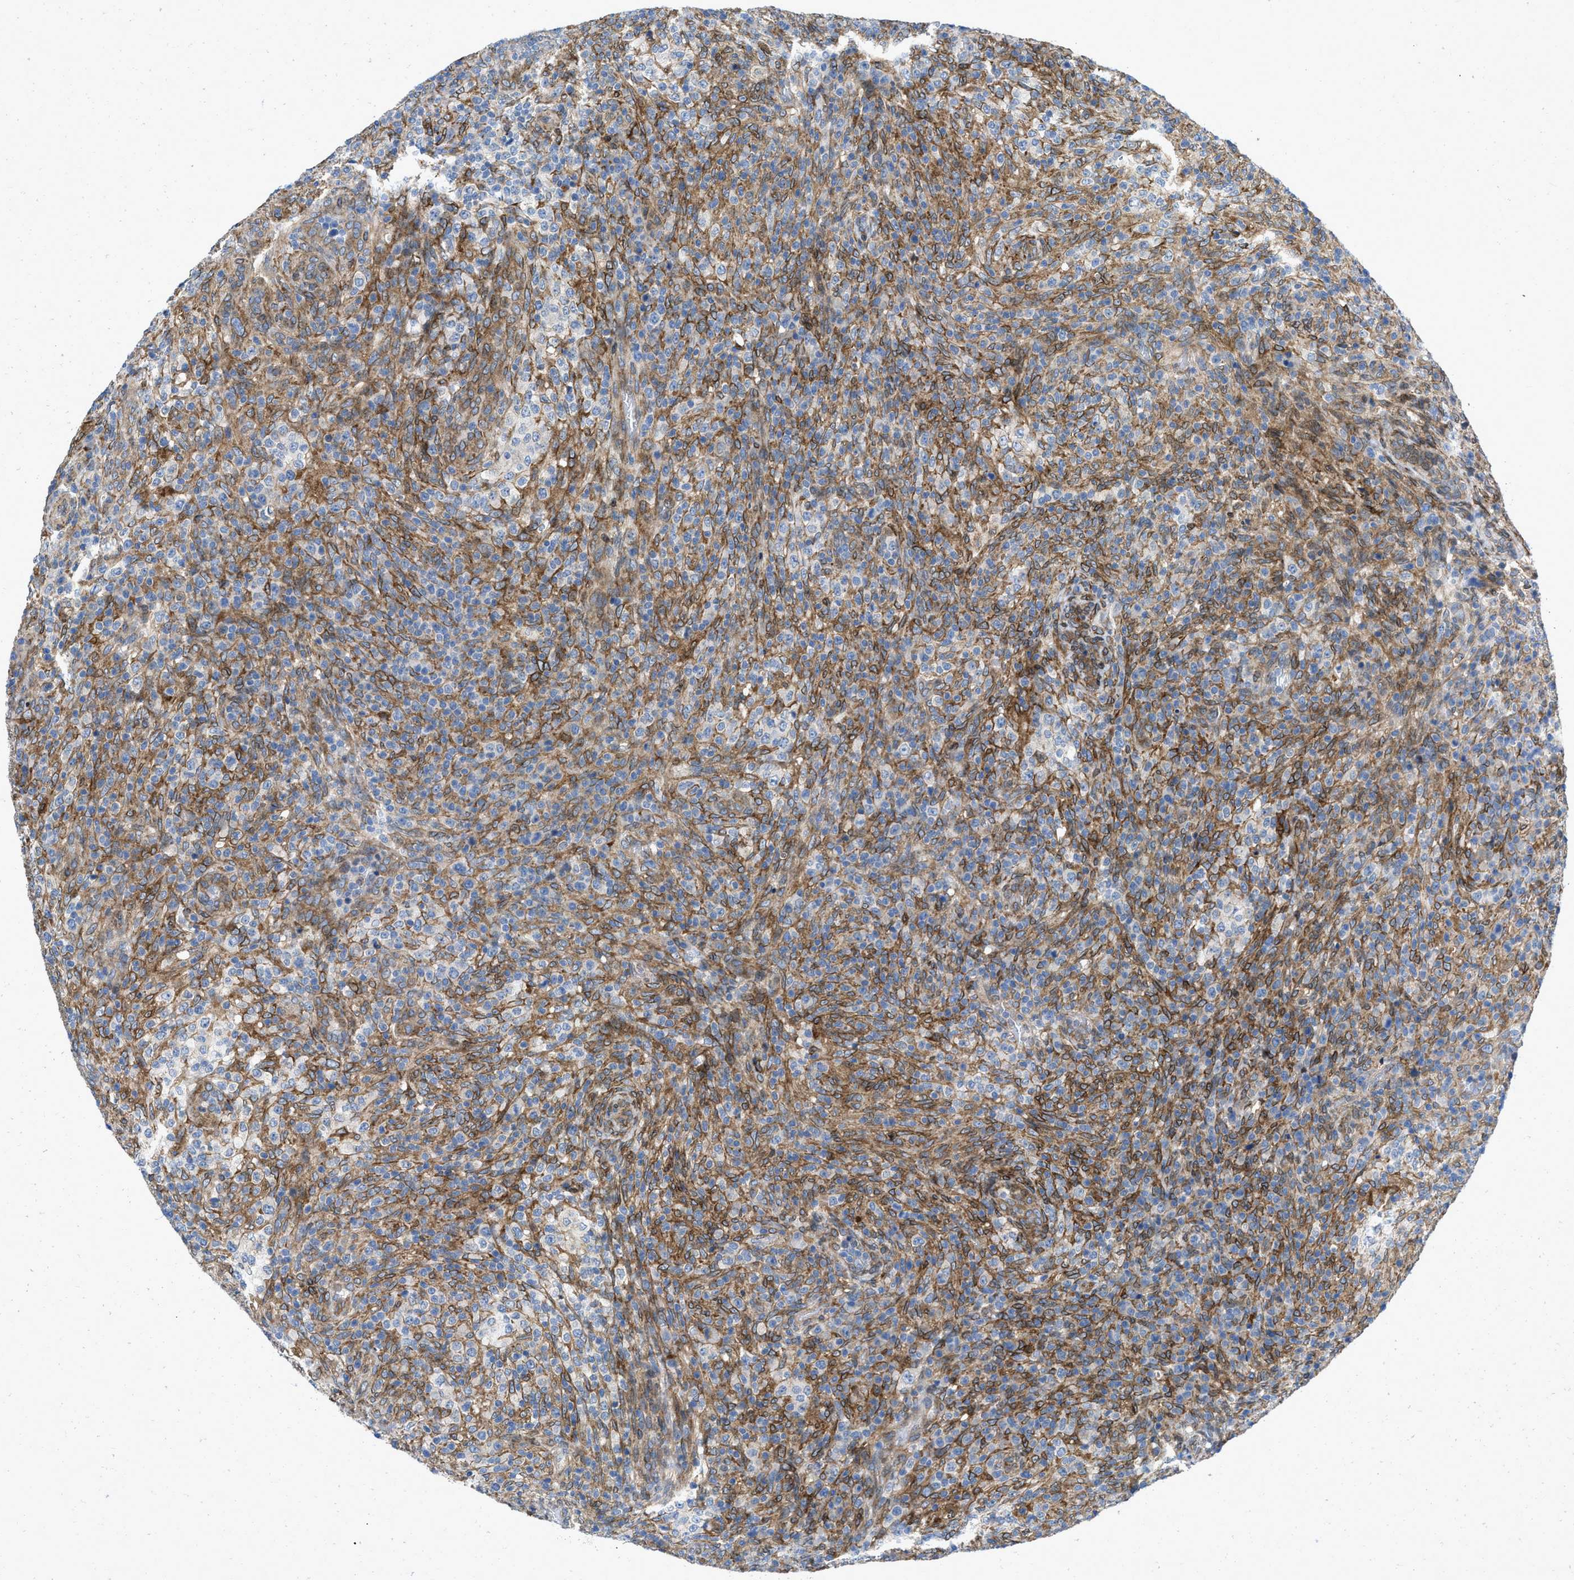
{"staining": {"intensity": "moderate", "quantity": "<25%", "location": "cytoplasmic/membranous"}, "tissue": "lymphoma", "cell_type": "Tumor cells", "image_type": "cancer", "snomed": [{"axis": "morphology", "description": "Malignant lymphoma, non-Hodgkin's type, High grade"}, {"axis": "topography", "description": "Lymph node"}], "caption": "This histopathology image reveals IHC staining of human high-grade malignant lymphoma, non-Hodgkin's type, with low moderate cytoplasmic/membranous staining in approximately <25% of tumor cells.", "gene": "ERLIN2", "patient": {"sex": "female", "age": 76}}